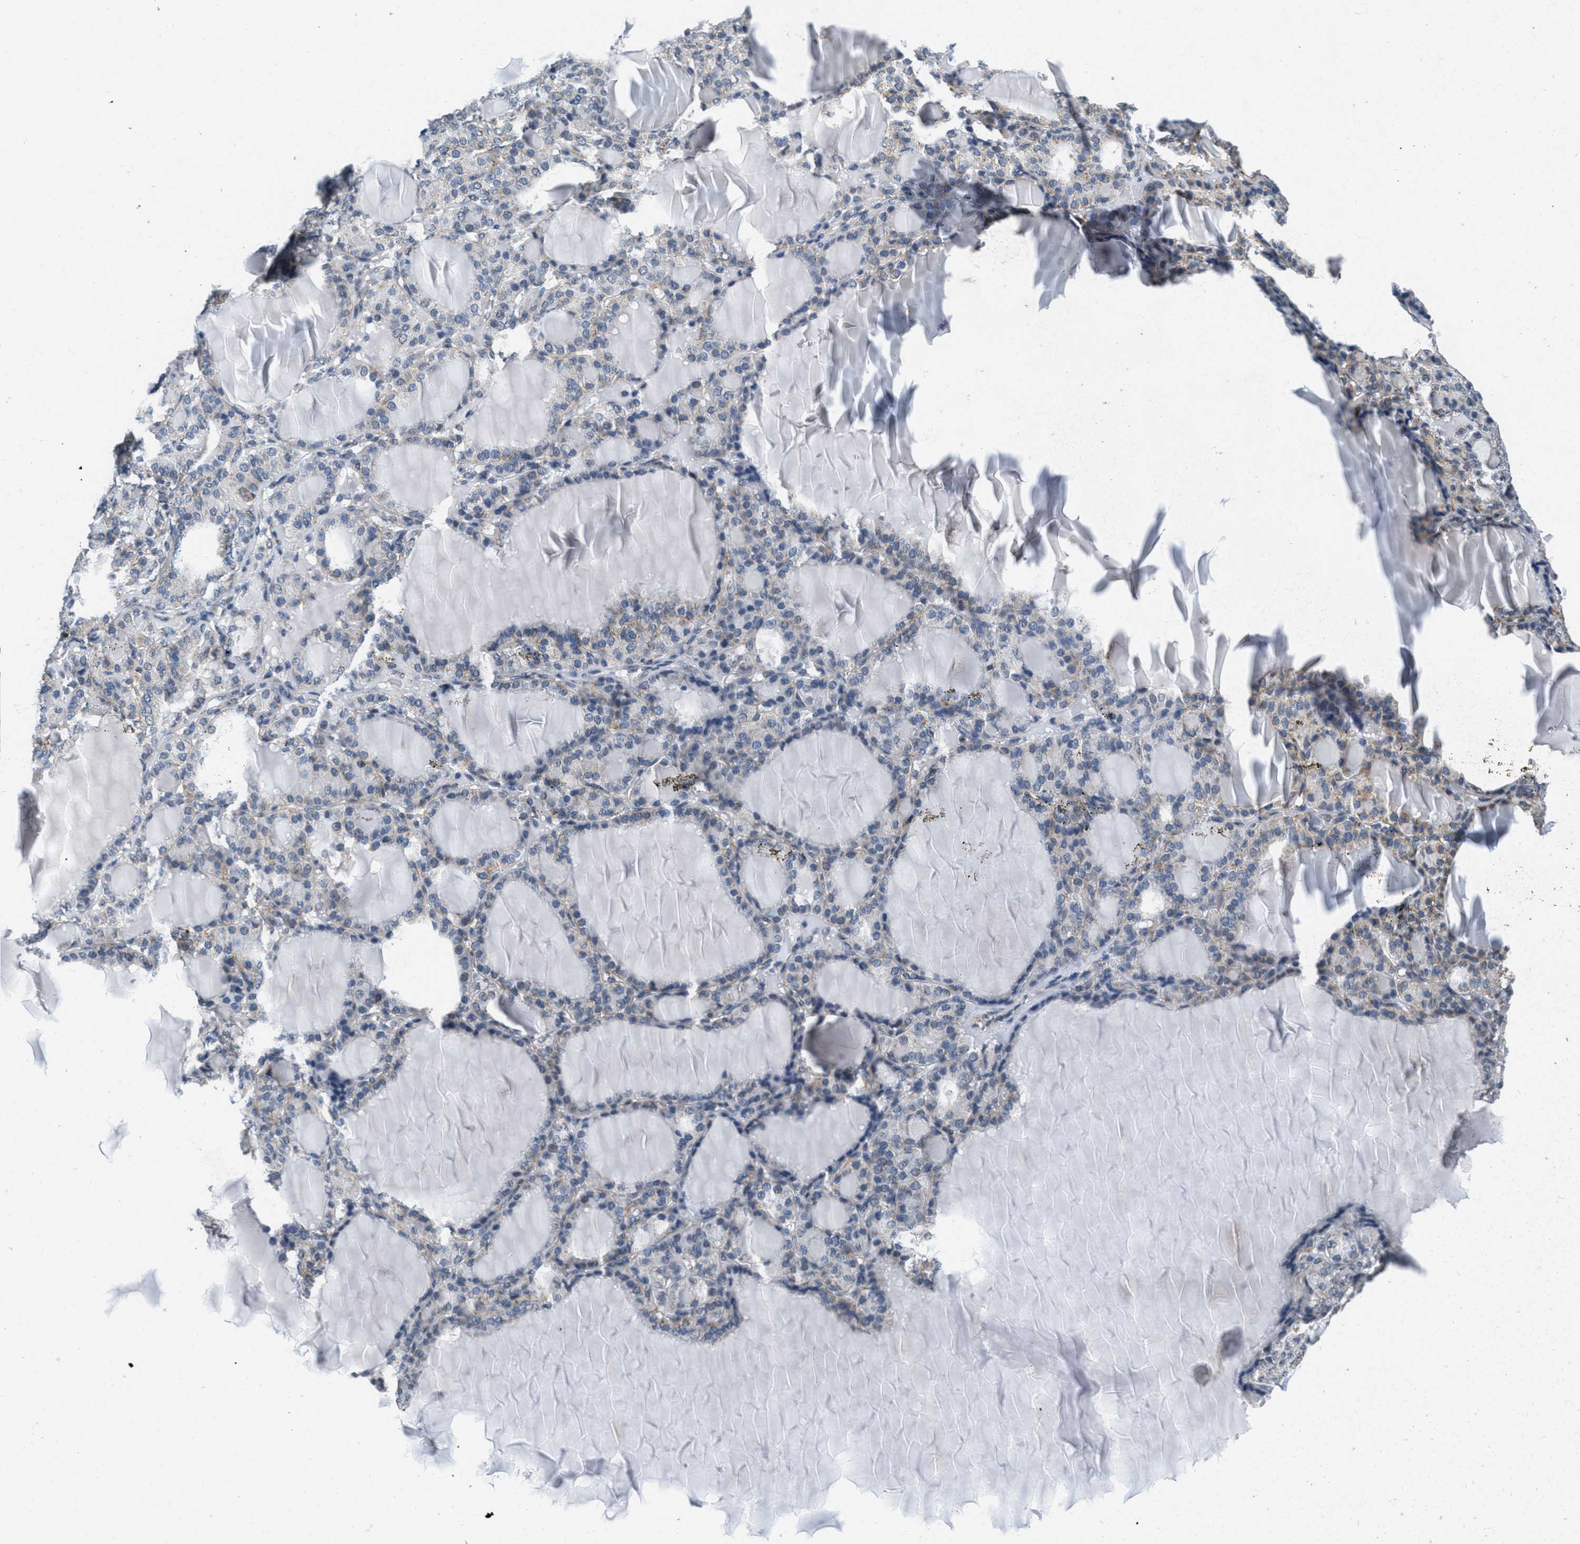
{"staining": {"intensity": "weak", "quantity": "25%-75%", "location": "cytoplasmic/membranous"}, "tissue": "thyroid gland", "cell_type": "Glandular cells", "image_type": "normal", "snomed": [{"axis": "morphology", "description": "Normal tissue, NOS"}, {"axis": "topography", "description": "Thyroid gland"}], "caption": "The micrograph reveals staining of benign thyroid gland, revealing weak cytoplasmic/membranous protein expression (brown color) within glandular cells.", "gene": "TOMM70", "patient": {"sex": "female", "age": 28}}